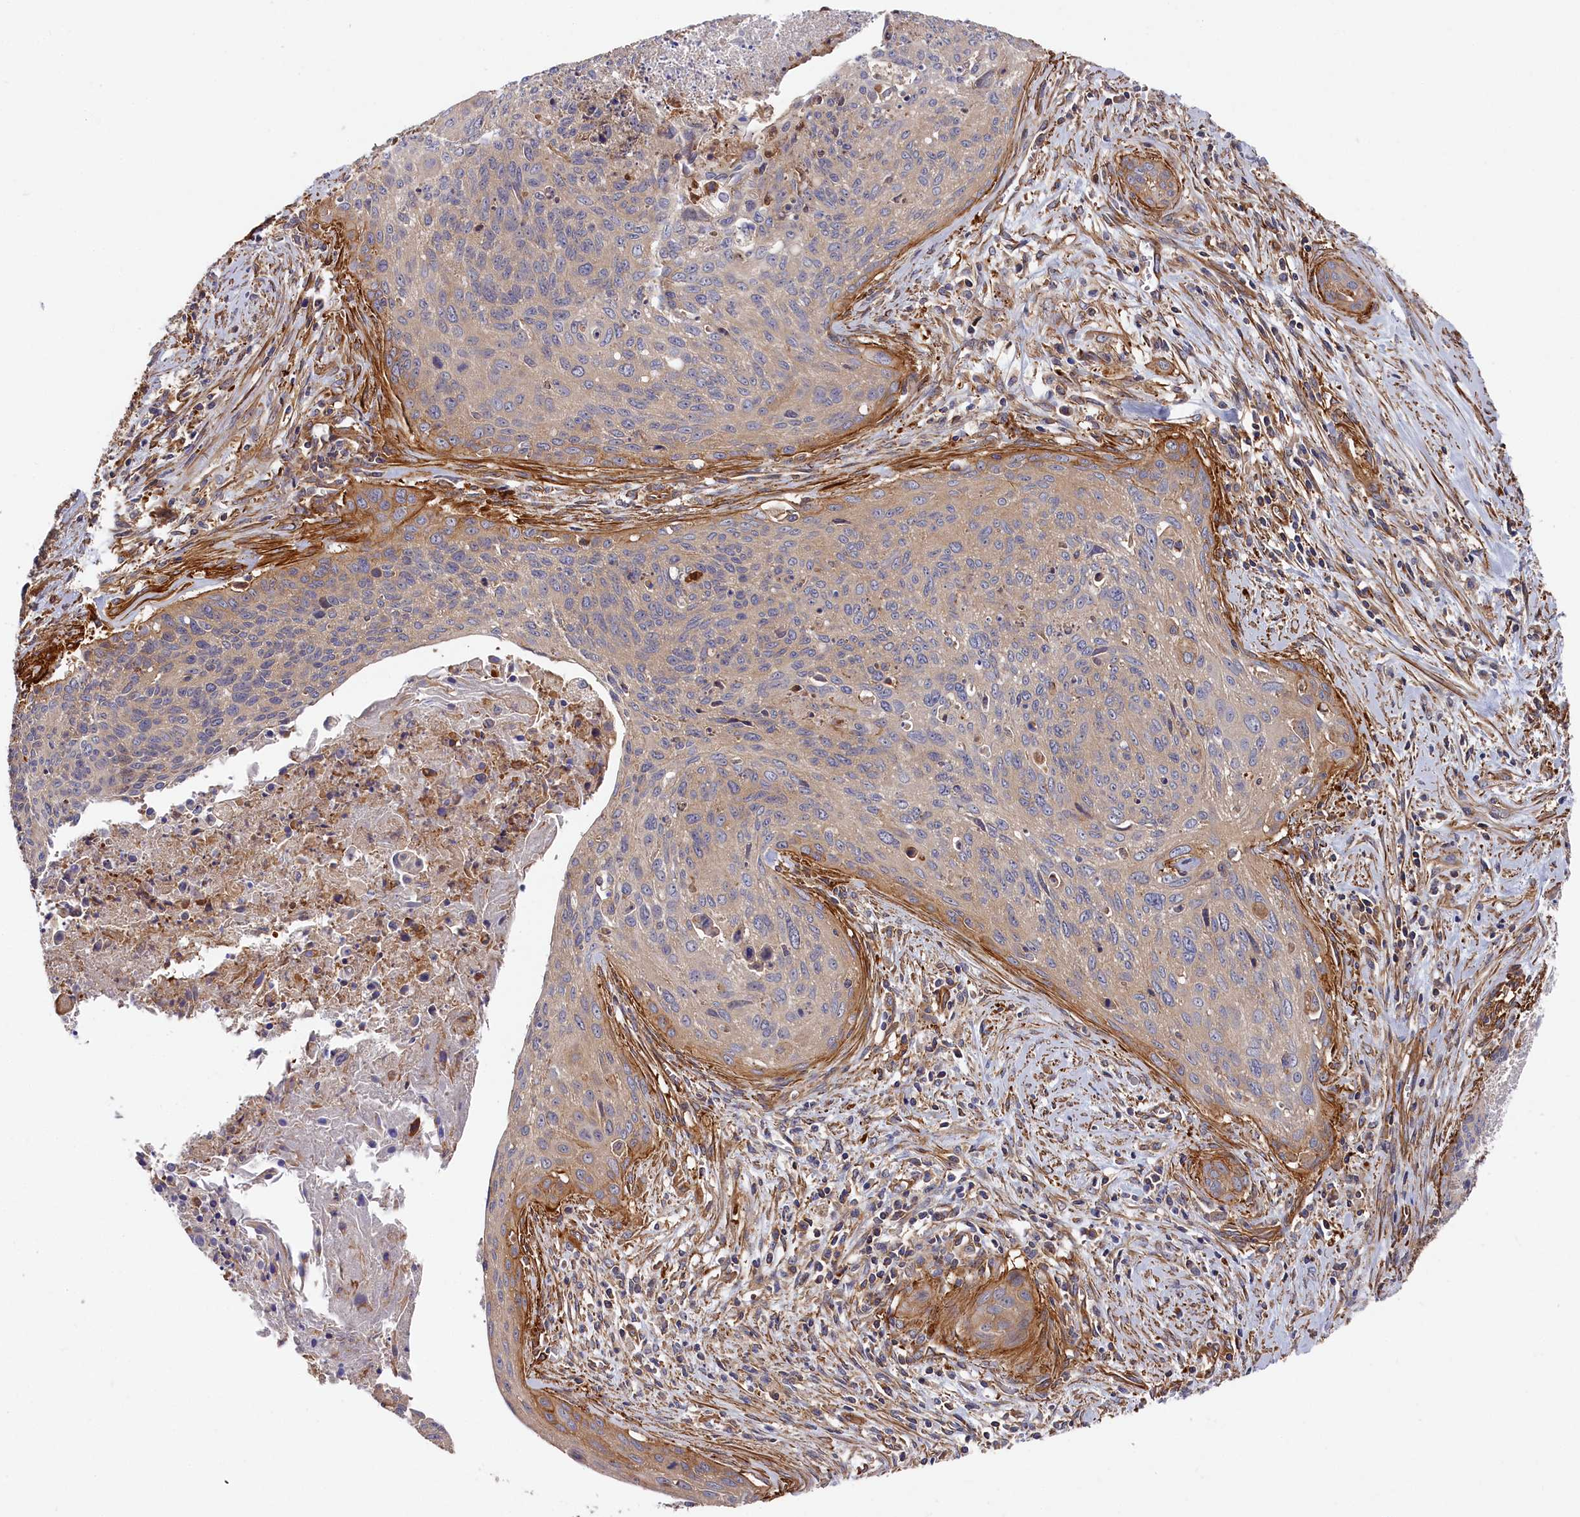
{"staining": {"intensity": "weak", "quantity": "<25%", "location": "cytoplasmic/membranous"}, "tissue": "cervical cancer", "cell_type": "Tumor cells", "image_type": "cancer", "snomed": [{"axis": "morphology", "description": "Squamous cell carcinoma, NOS"}, {"axis": "topography", "description": "Cervix"}], "caption": "This is a image of IHC staining of cervical cancer (squamous cell carcinoma), which shows no expression in tumor cells.", "gene": "LDHD", "patient": {"sex": "female", "age": 55}}